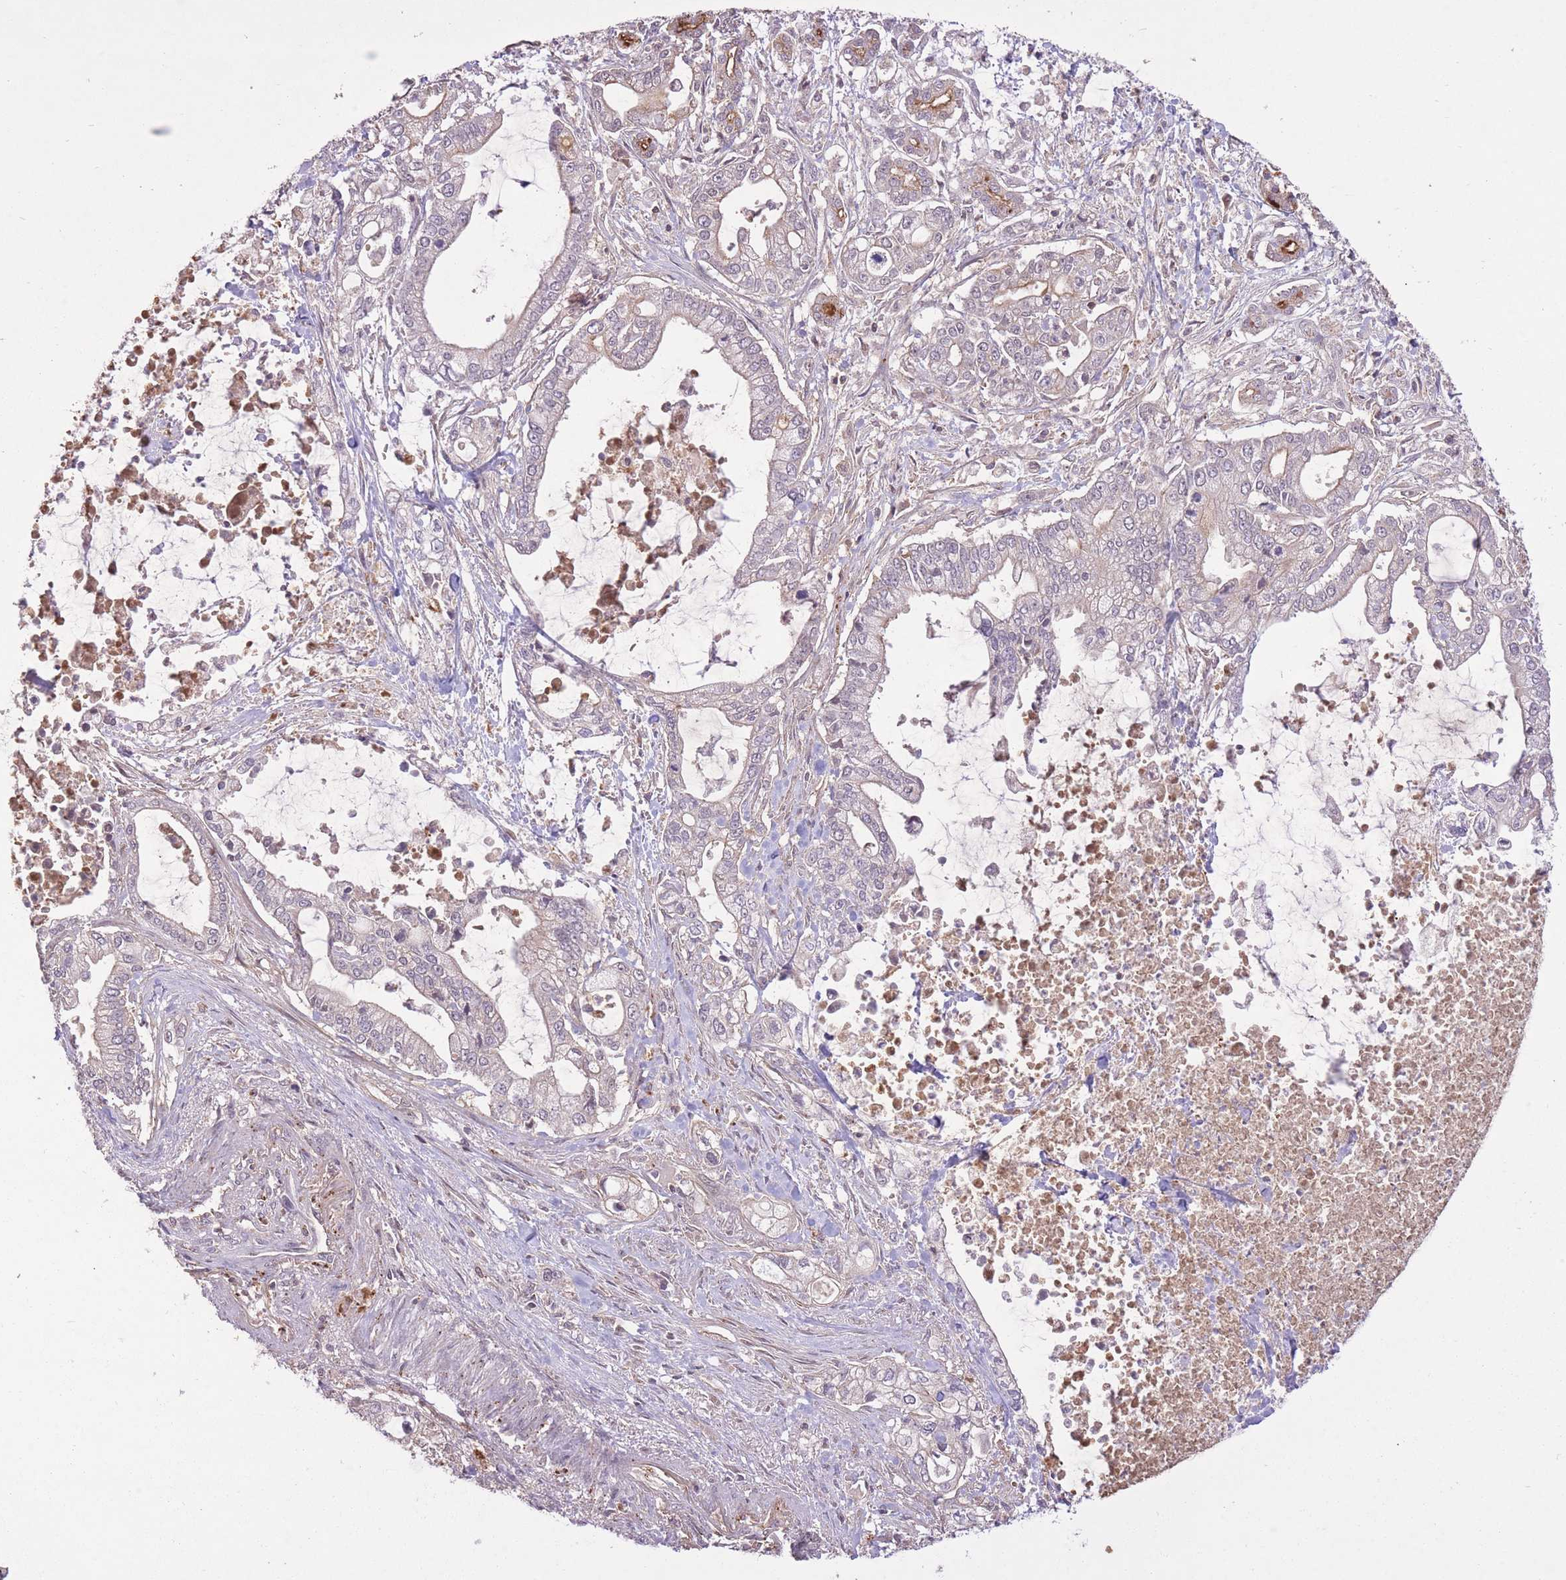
{"staining": {"intensity": "negative", "quantity": "none", "location": "none"}, "tissue": "pancreatic cancer", "cell_type": "Tumor cells", "image_type": "cancer", "snomed": [{"axis": "morphology", "description": "Adenocarcinoma, NOS"}, {"axis": "topography", "description": "Pancreas"}], "caption": "Image shows no significant protein staining in tumor cells of pancreatic cancer (adenocarcinoma).", "gene": "POLR3F", "patient": {"sex": "male", "age": 69}}